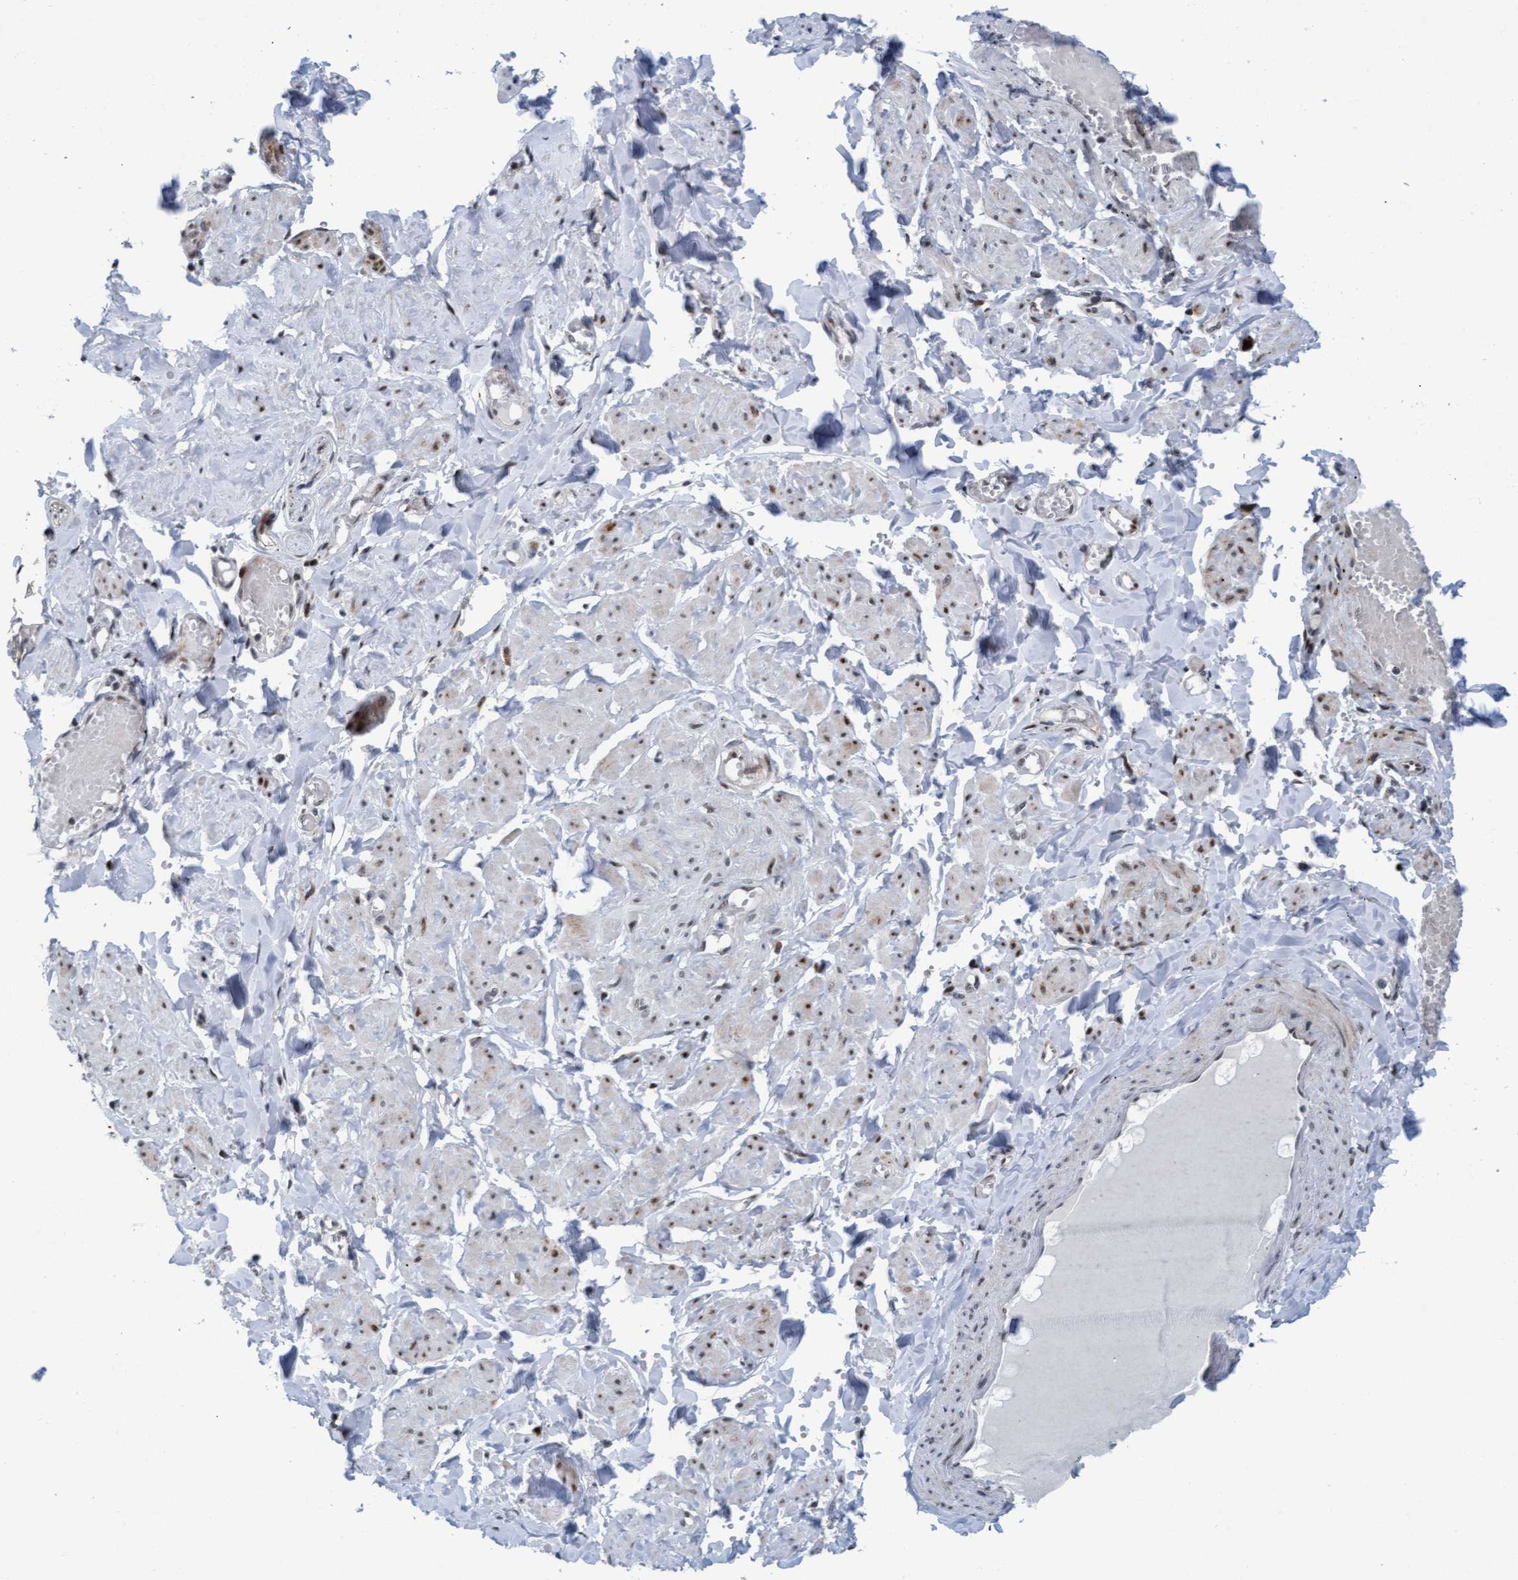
{"staining": {"intensity": "negative", "quantity": "none", "location": "none"}, "tissue": "adipose tissue", "cell_type": "Adipocytes", "image_type": "normal", "snomed": [{"axis": "morphology", "description": "Normal tissue, NOS"}, {"axis": "topography", "description": "Vascular tissue"}, {"axis": "topography", "description": "Fallopian tube"}, {"axis": "topography", "description": "Ovary"}], "caption": "Immunohistochemical staining of benign adipose tissue exhibits no significant staining in adipocytes. (Brightfield microscopy of DAB IHC at high magnification).", "gene": "CWC27", "patient": {"sex": "female", "age": 67}}